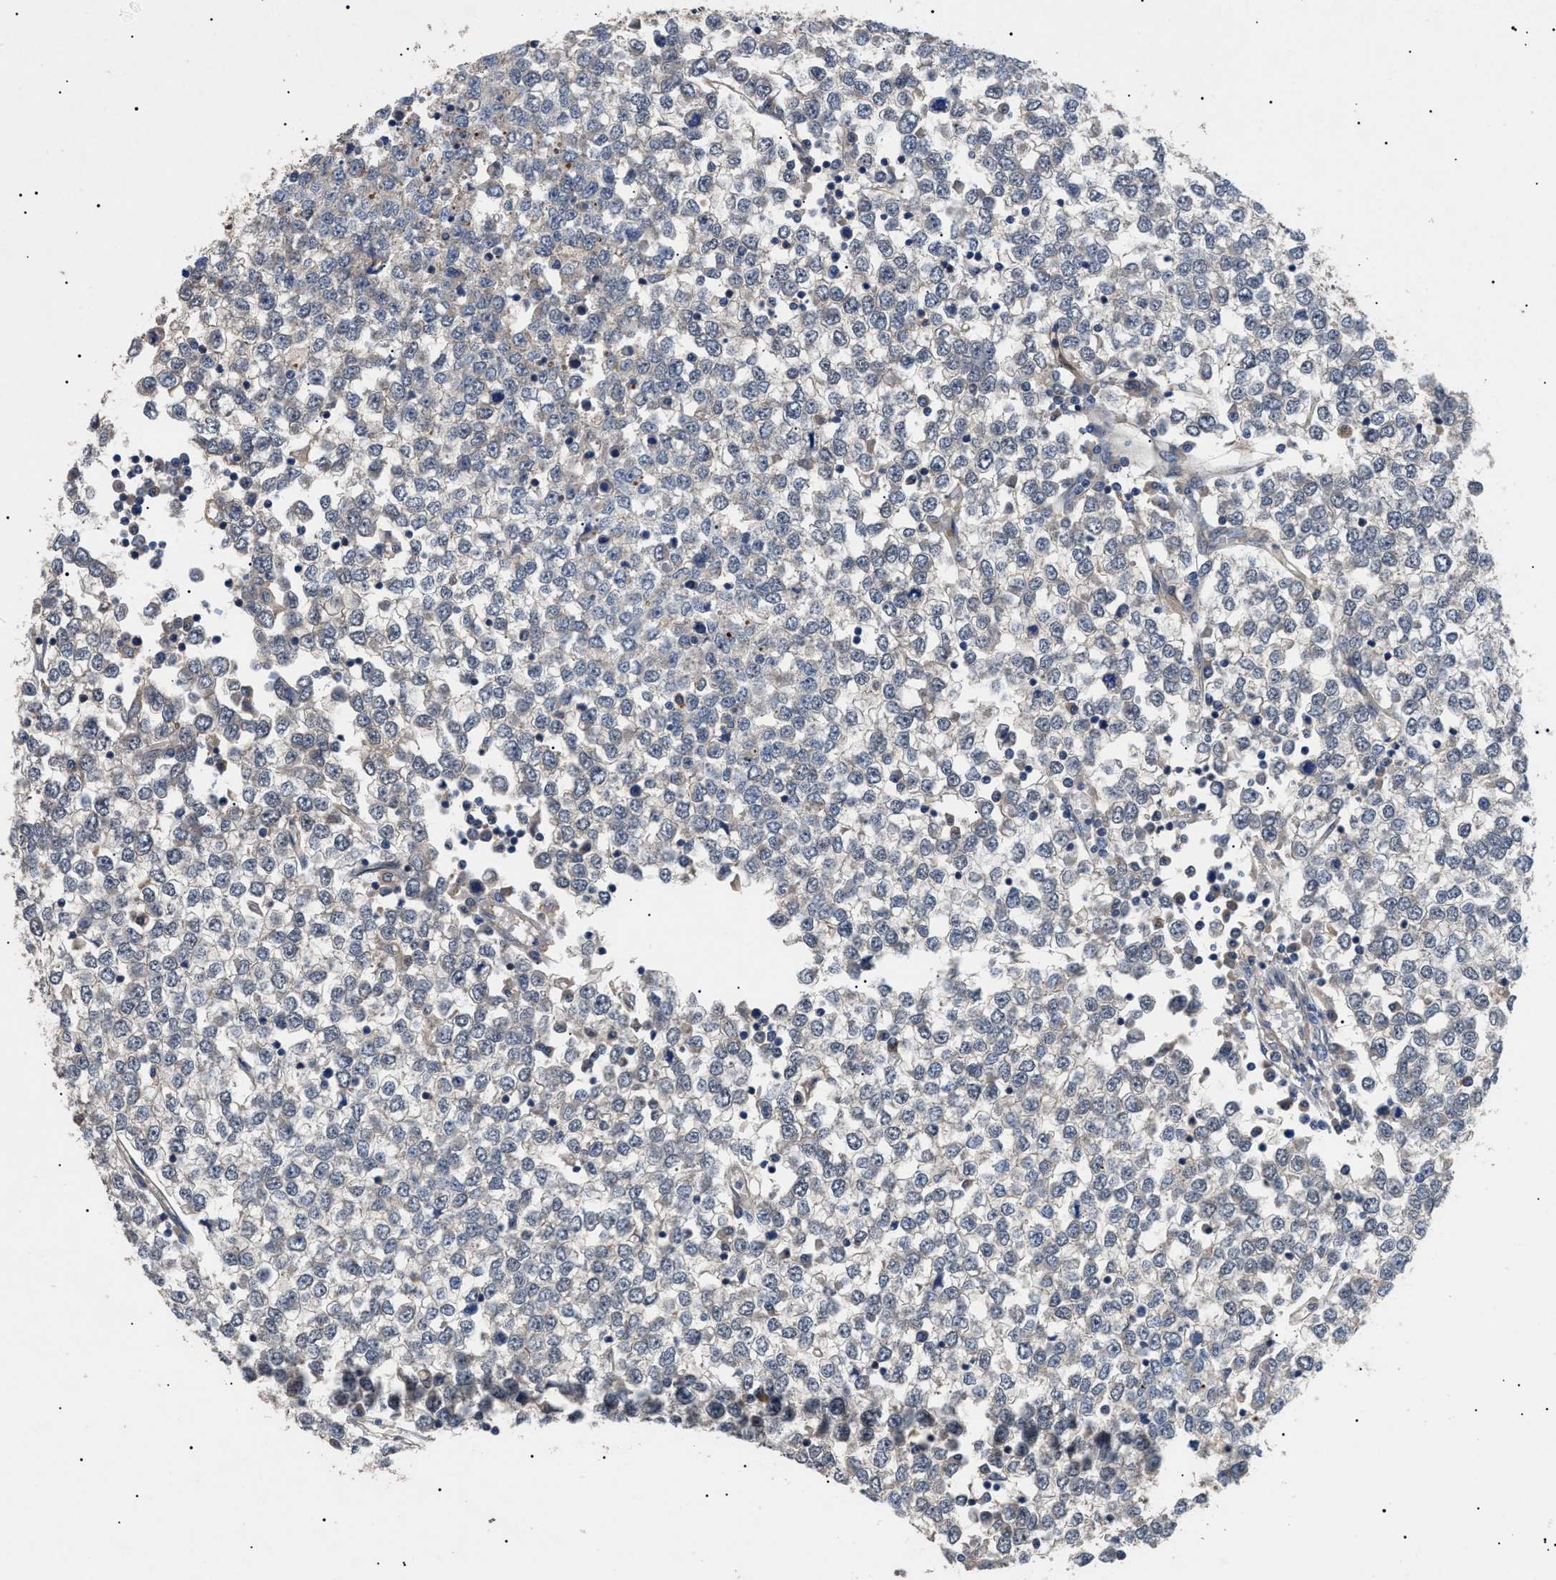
{"staining": {"intensity": "negative", "quantity": "none", "location": "none"}, "tissue": "testis cancer", "cell_type": "Tumor cells", "image_type": "cancer", "snomed": [{"axis": "morphology", "description": "Seminoma, NOS"}, {"axis": "topography", "description": "Testis"}], "caption": "Immunohistochemistry of human testis seminoma demonstrates no staining in tumor cells.", "gene": "CRCP", "patient": {"sex": "male", "age": 65}}